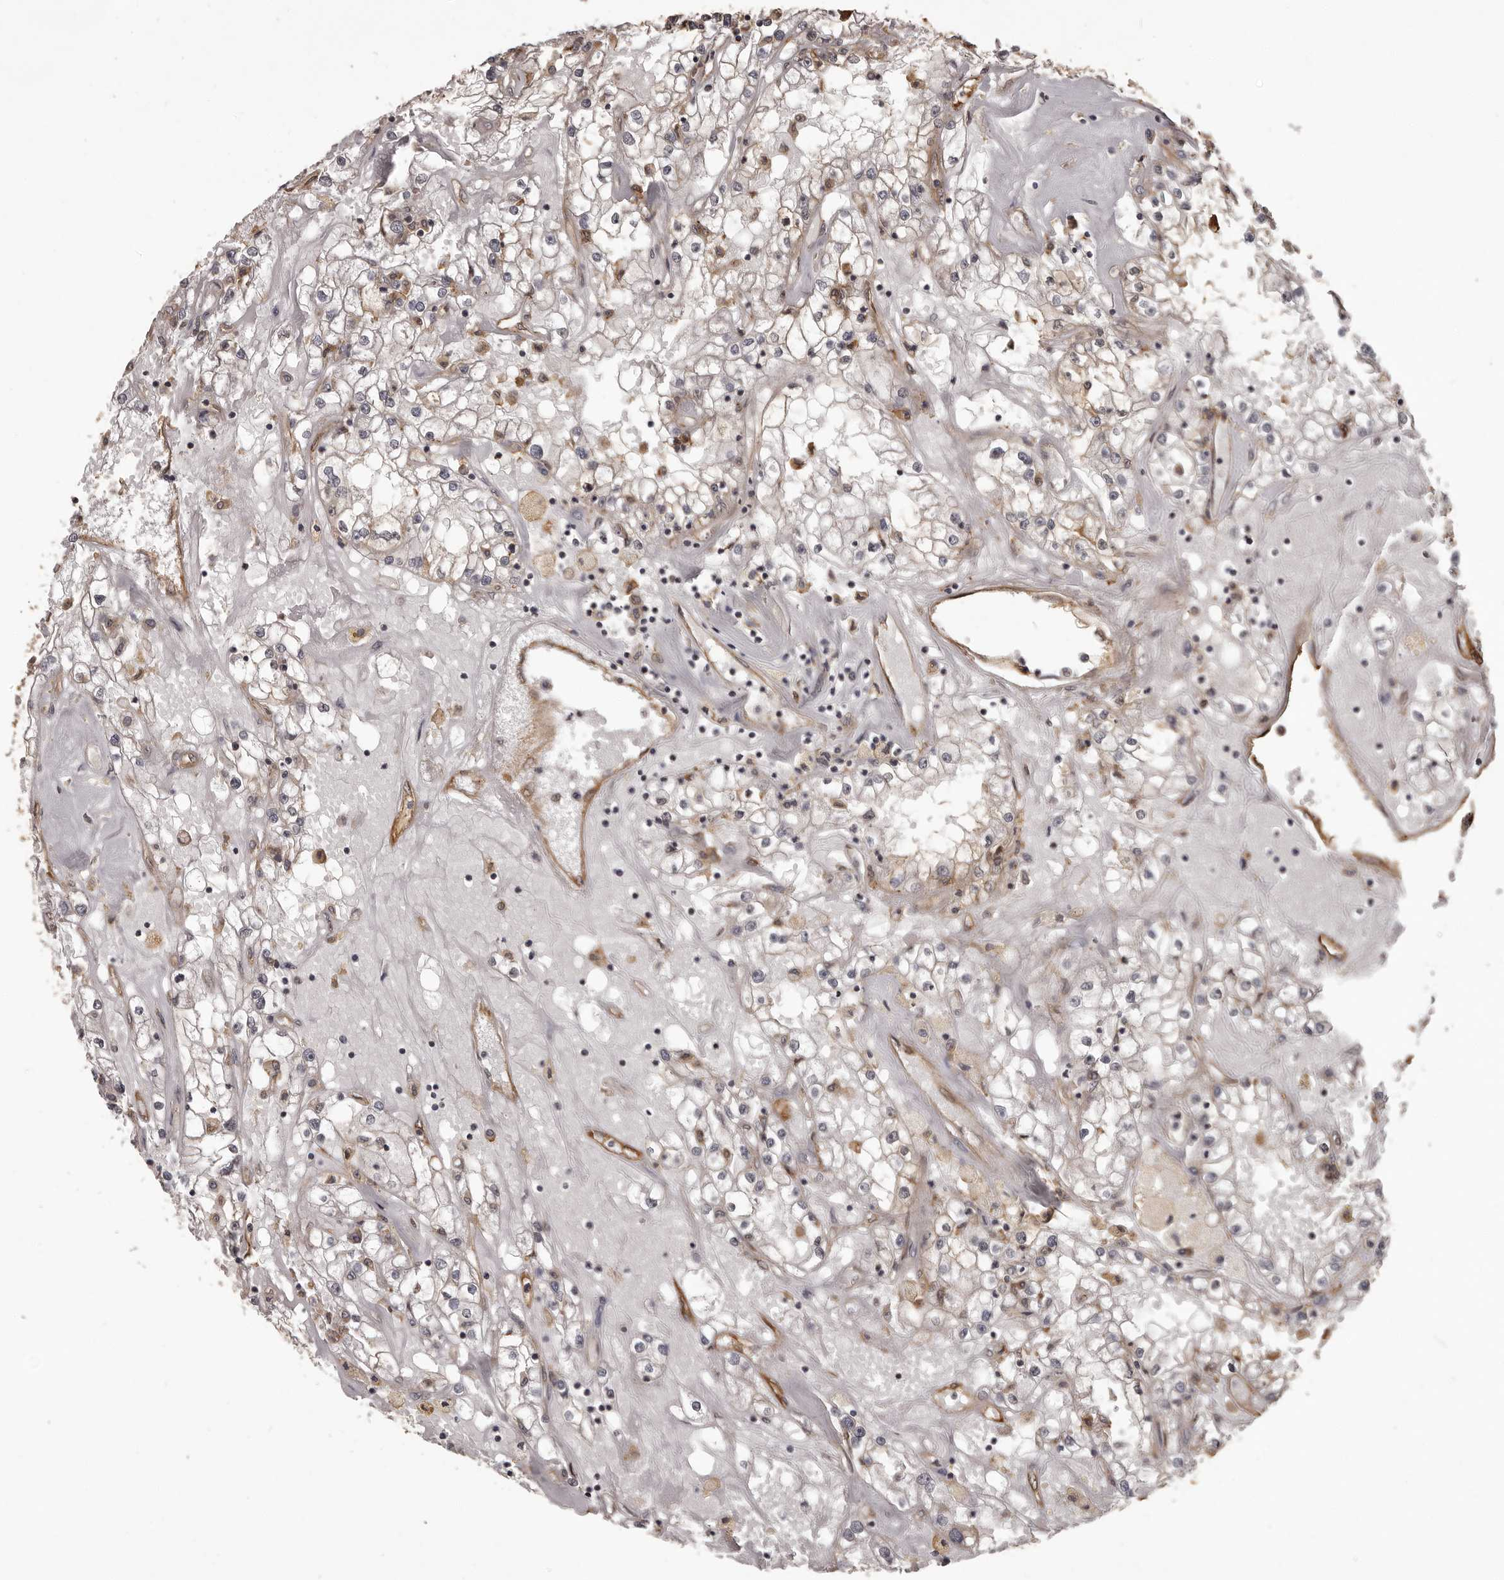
{"staining": {"intensity": "negative", "quantity": "none", "location": "none"}, "tissue": "renal cancer", "cell_type": "Tumor cells", "image_type": "cancer", "snomed": [{"axis": "morphology", "description": "Adenocarcinoma, NOS"}, {"axis": "topography", "description": "Kidney"}], "caption": "An immunohistochemistry (IHC) micrograph of adenocarcinoma (renal) is shown. There is no staining in tumor cells of adenocarcinoma (renal).", "gene": "SLITRK6", "patient": {"sex": "male", "age": 56}}